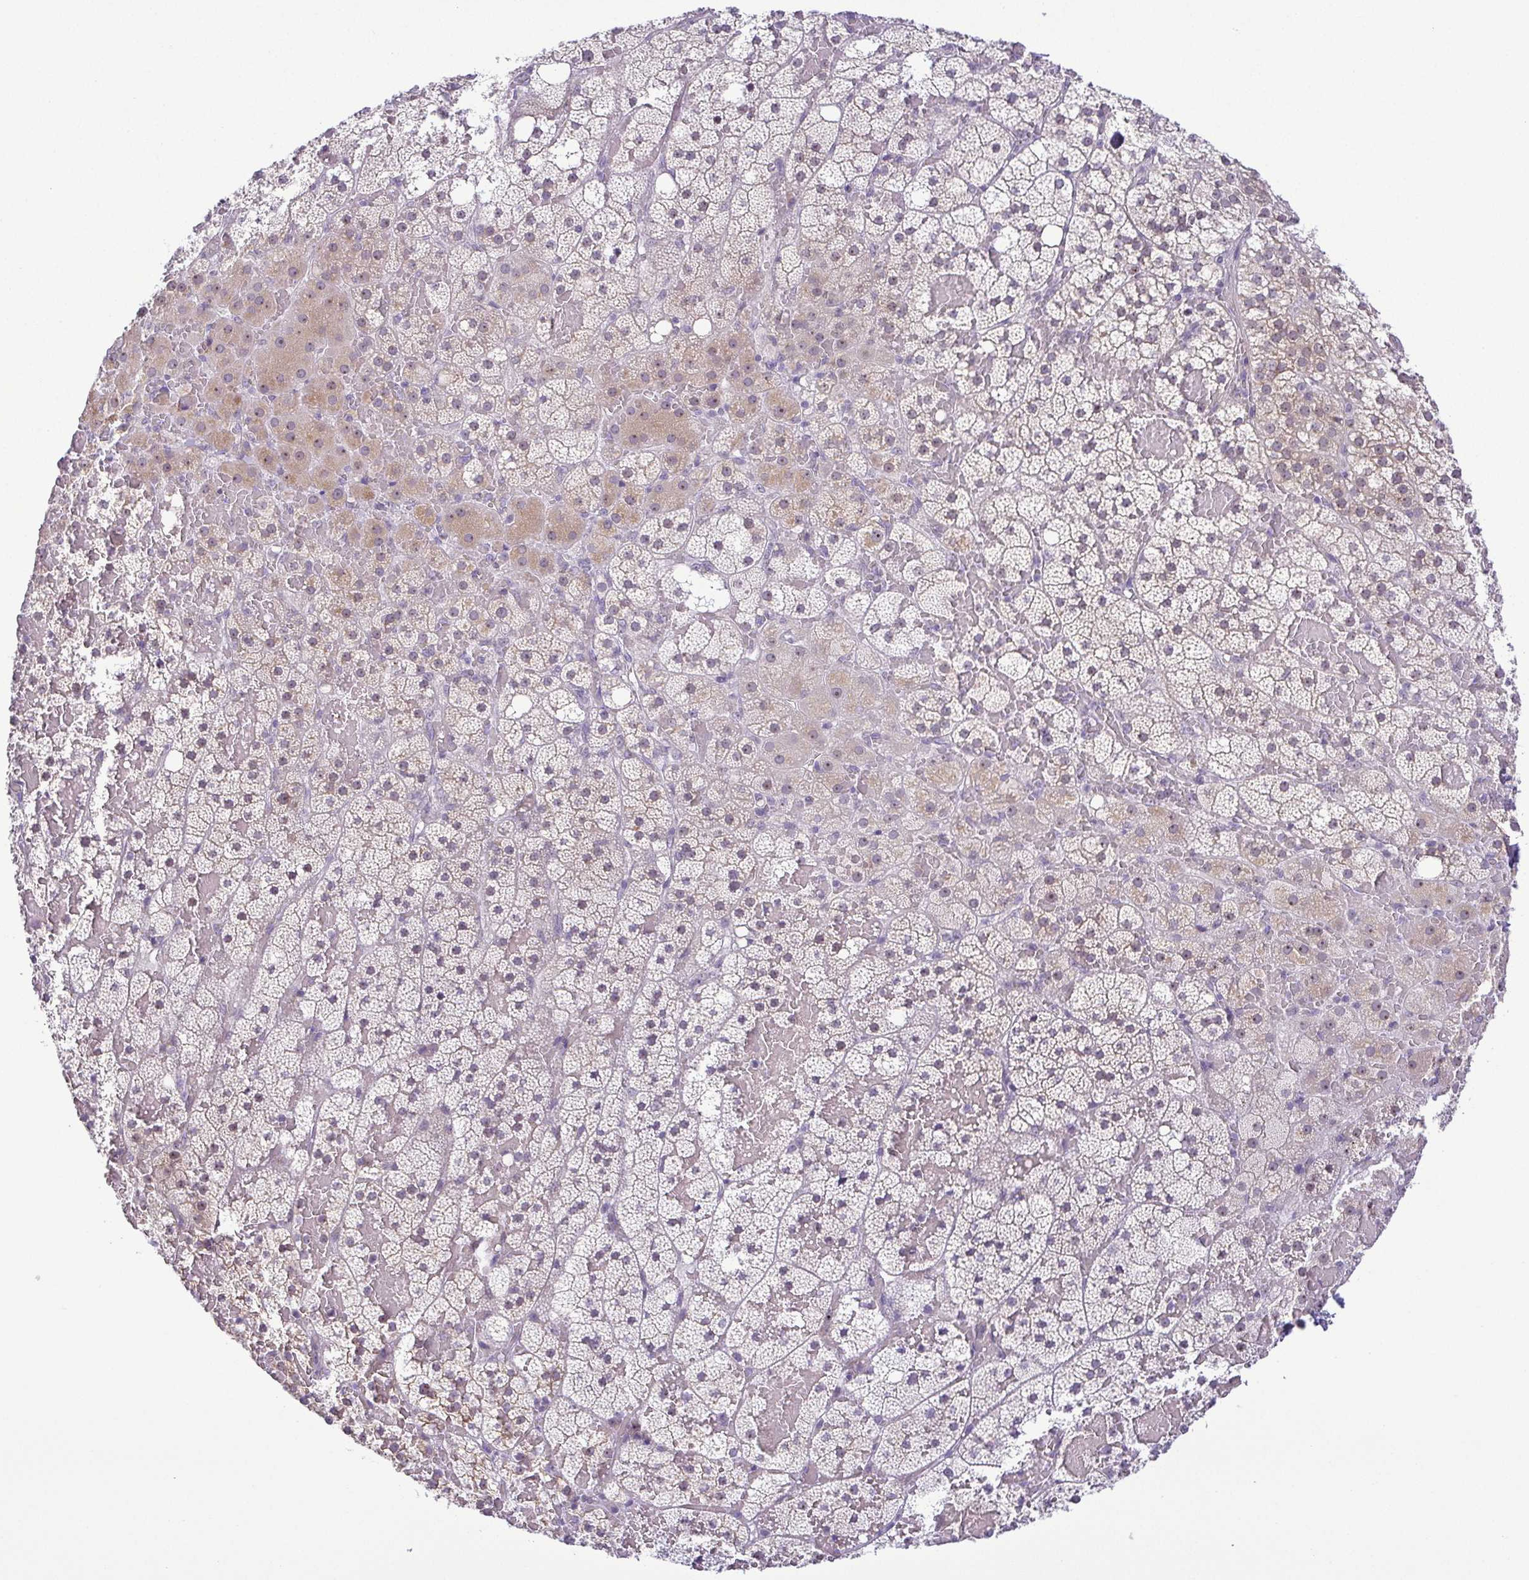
{"staining": {"intensity": "weak", "quantity": "<25%", "location": "cytoplasmic/membranous,nuclear"}, "tissue": "adrenal gland", "cell_type": "Glandular cells", "image_type": "normal", "snomed": [{"axis": "morphology", "description": "Normal tissue, NOS"}, {"axis": "topography", "description": "Adrenal gland"}], "caption": "An immunohistochemistry (IHC) histopathology image of normal adrenal gland is shown. There is no staining in glandular cells of adrenal gland. The staining is performed using DAB brown chromogen with nuclei counter-stained in using hematoxylin.", "gene": "RSL24D1", "patient": {"sex": "male", "age": 53}}